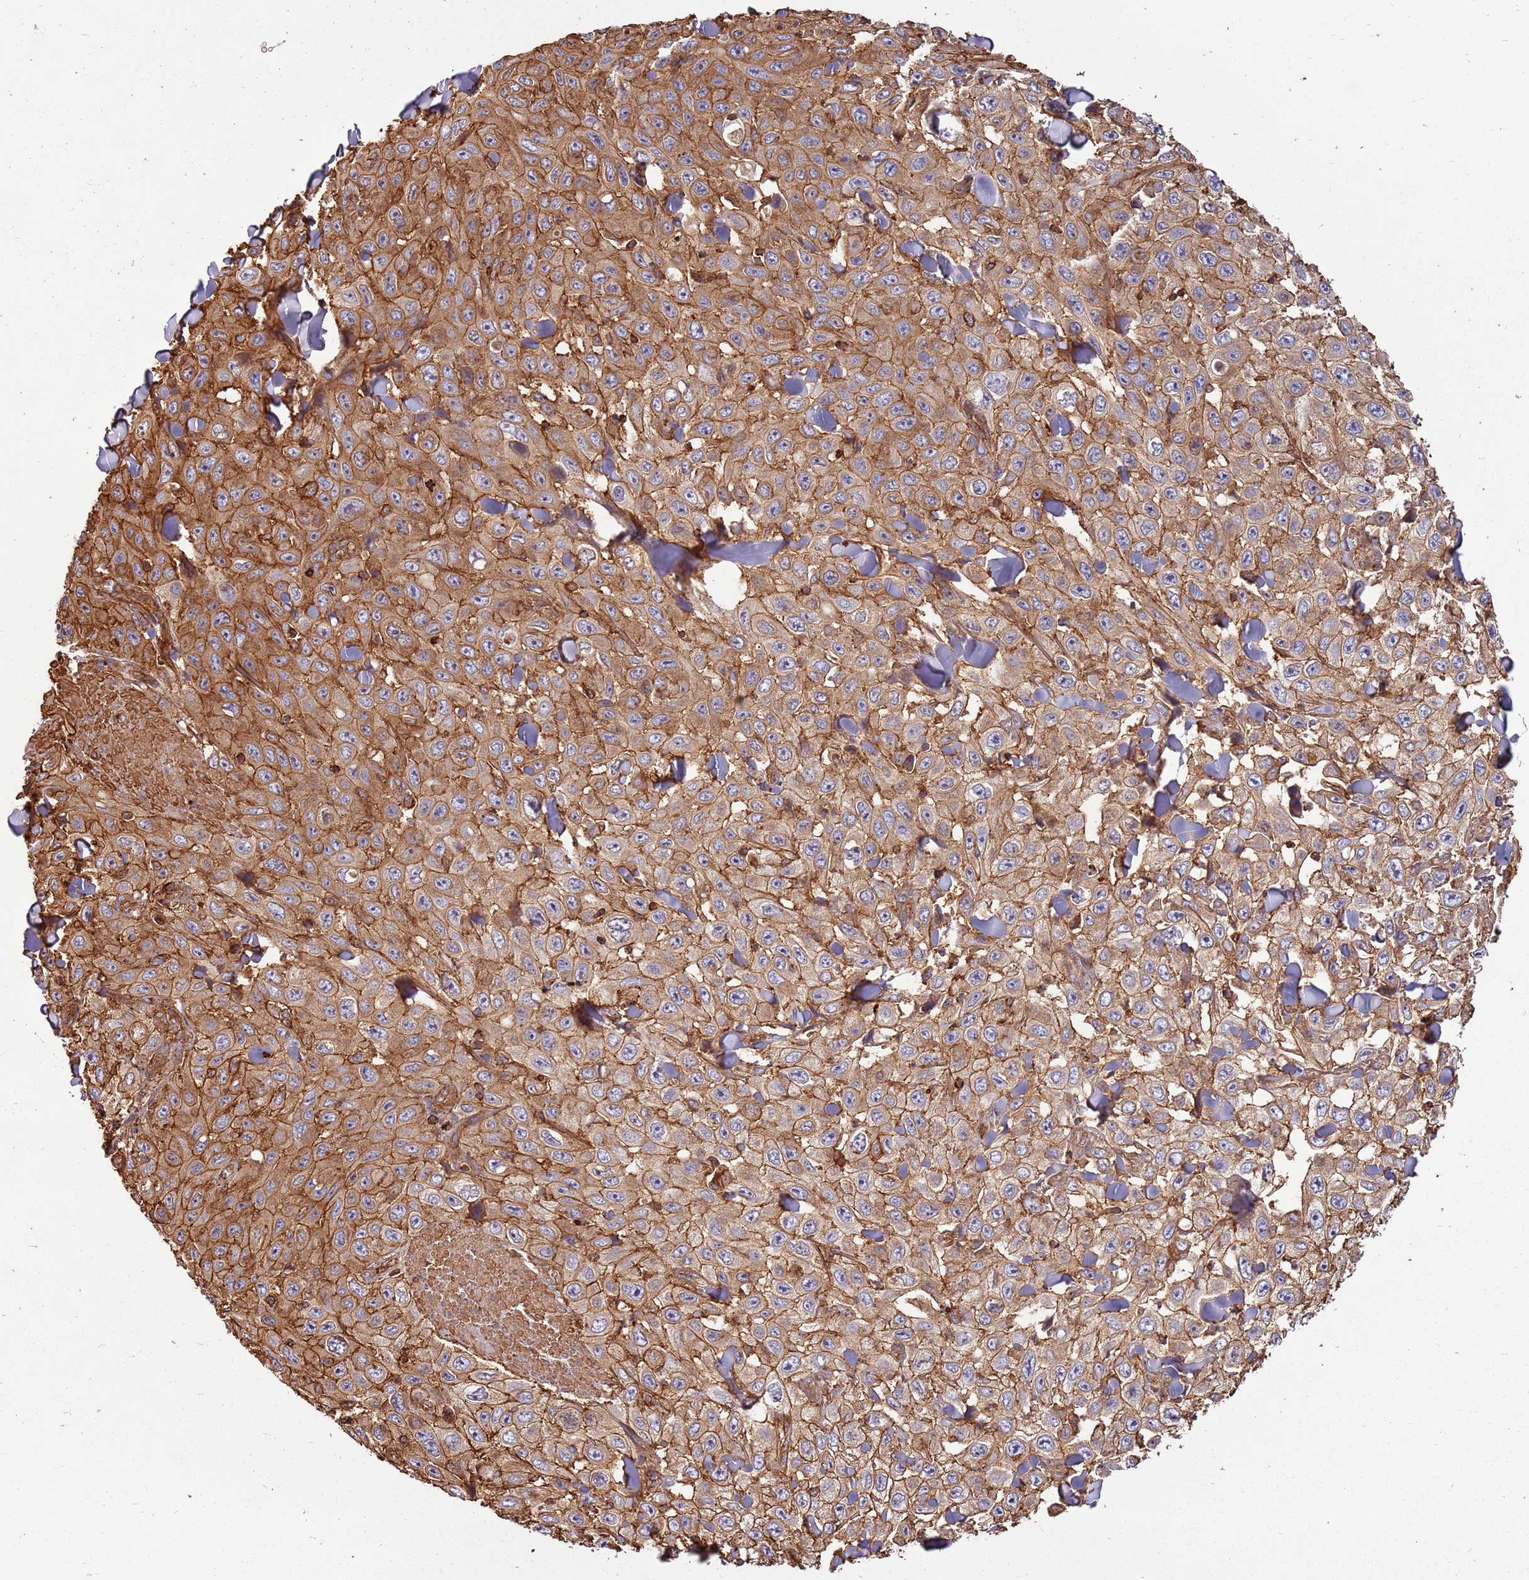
{"staining": {"intensity": "moderate", "quantity": ">75%", "location": "cytoplasmic/membranous"}, "tissue": "skin cancer", "cell_type": "Tumor cells", "image_type": "cancer", "snomed": [{"axis": "morphology", "description": "Squamous cell carcinoma, NOS"}, {"axis": "topography", "description": "Skin"}], "caption": "Immunohistochemical staining of skin squamous cell carcinoma shows medium levels of moderate cytoplasmic/membranous protein staining in about >75% of tumor cells.", "gene": "ACVR2A", "patient": {"sex": "male", "age": 82}}